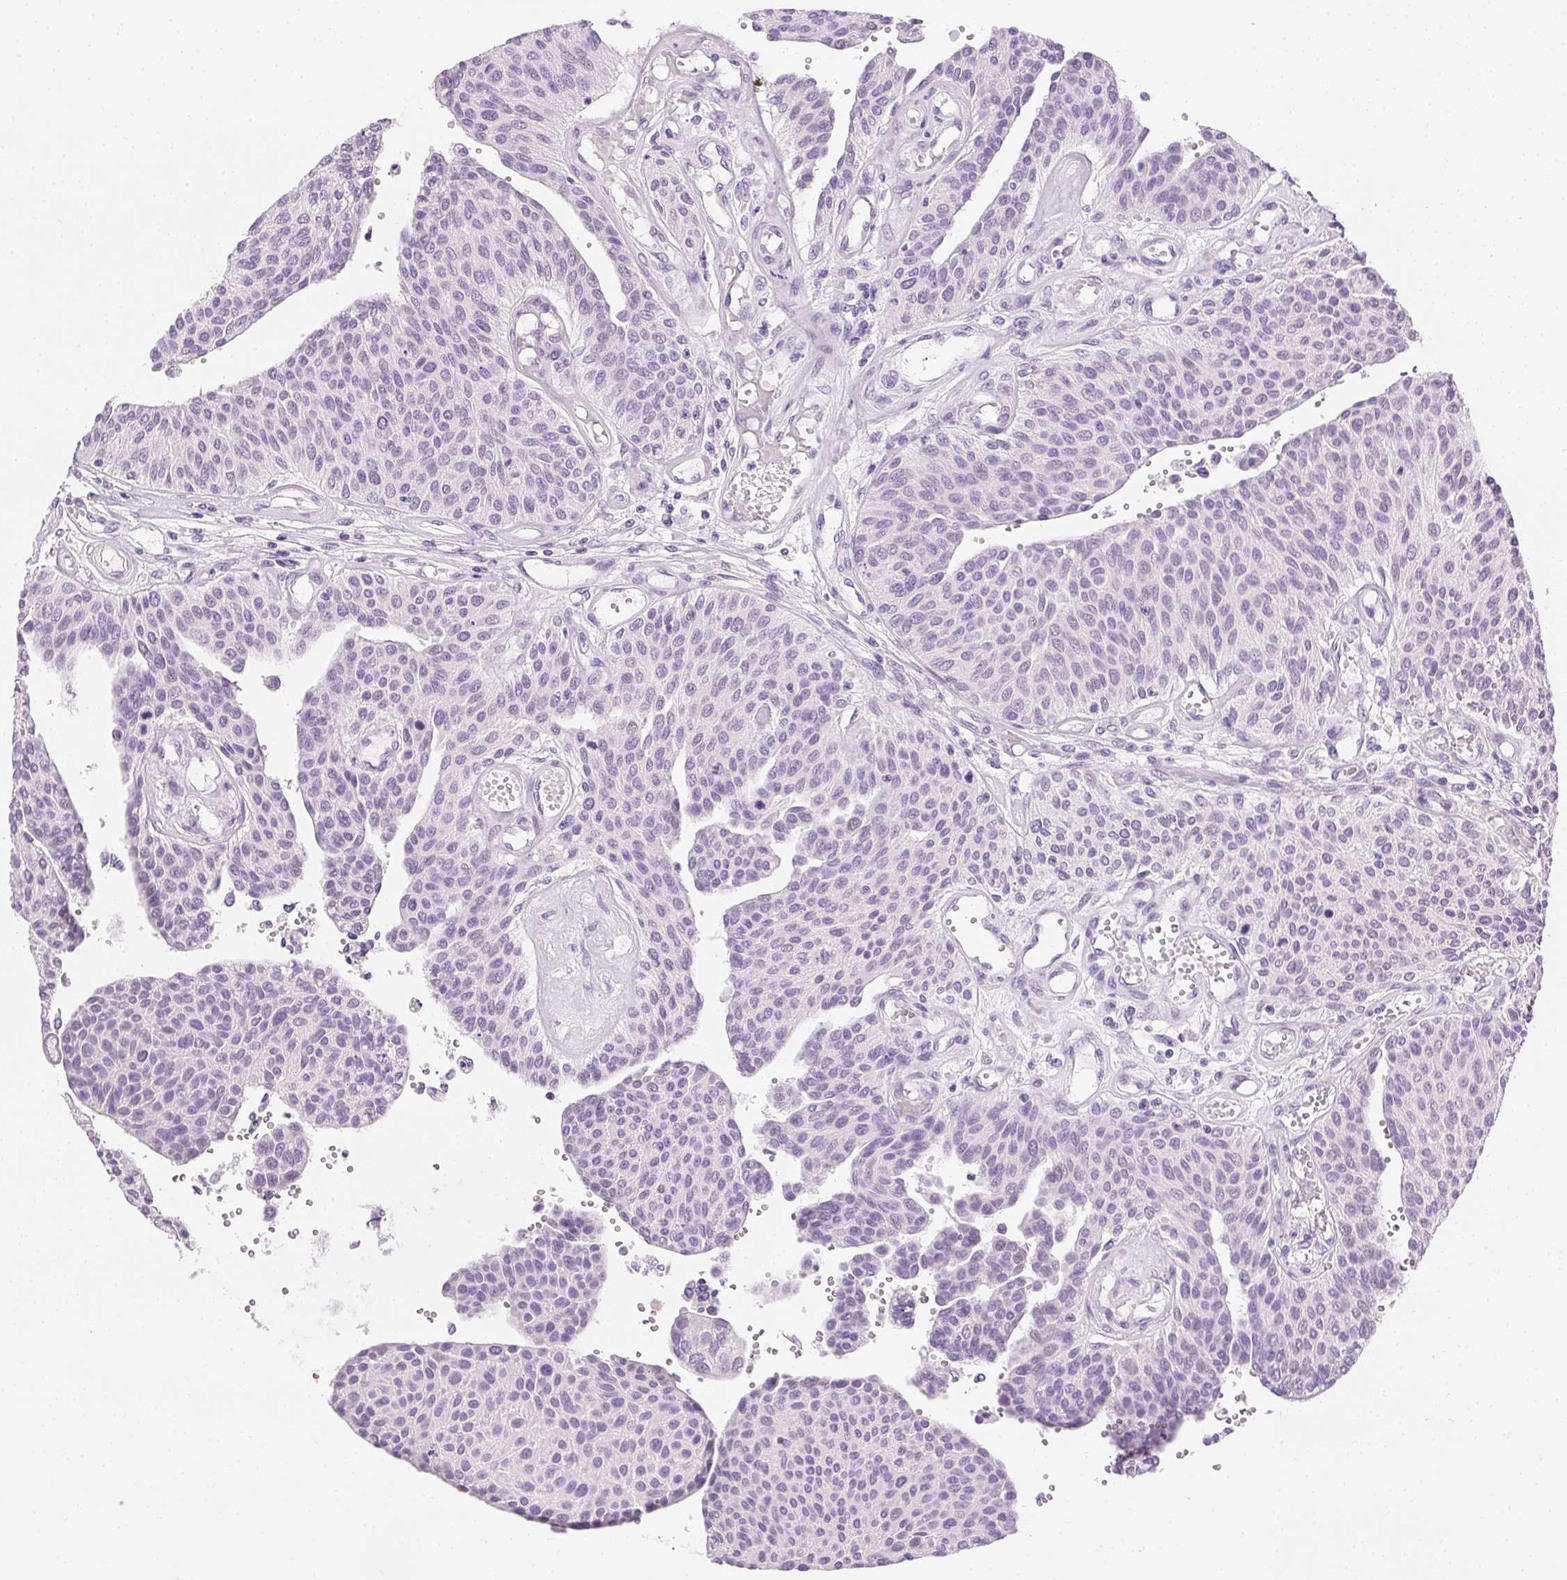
{"staining": {"intensity": "negative", "quantity": "none", "location": "none"}, "tissue": "urothelial cancer", "cell_type": "Tumor cells", "image_type": "cancer", "snomed": [{"axis": "morphology", "description": "Urothelial carcinoma, NOS"}, {"axis": "topography", "description": "Urinary bladder"}], "caption": "Immunohistochemistry micrograph of neoplastic tissue: urothelial cancer stained with DAB shows no significant protein expression in tumor cells.", "gene": "C20orf85", "patient": {"sex": "male", "age": 55}}